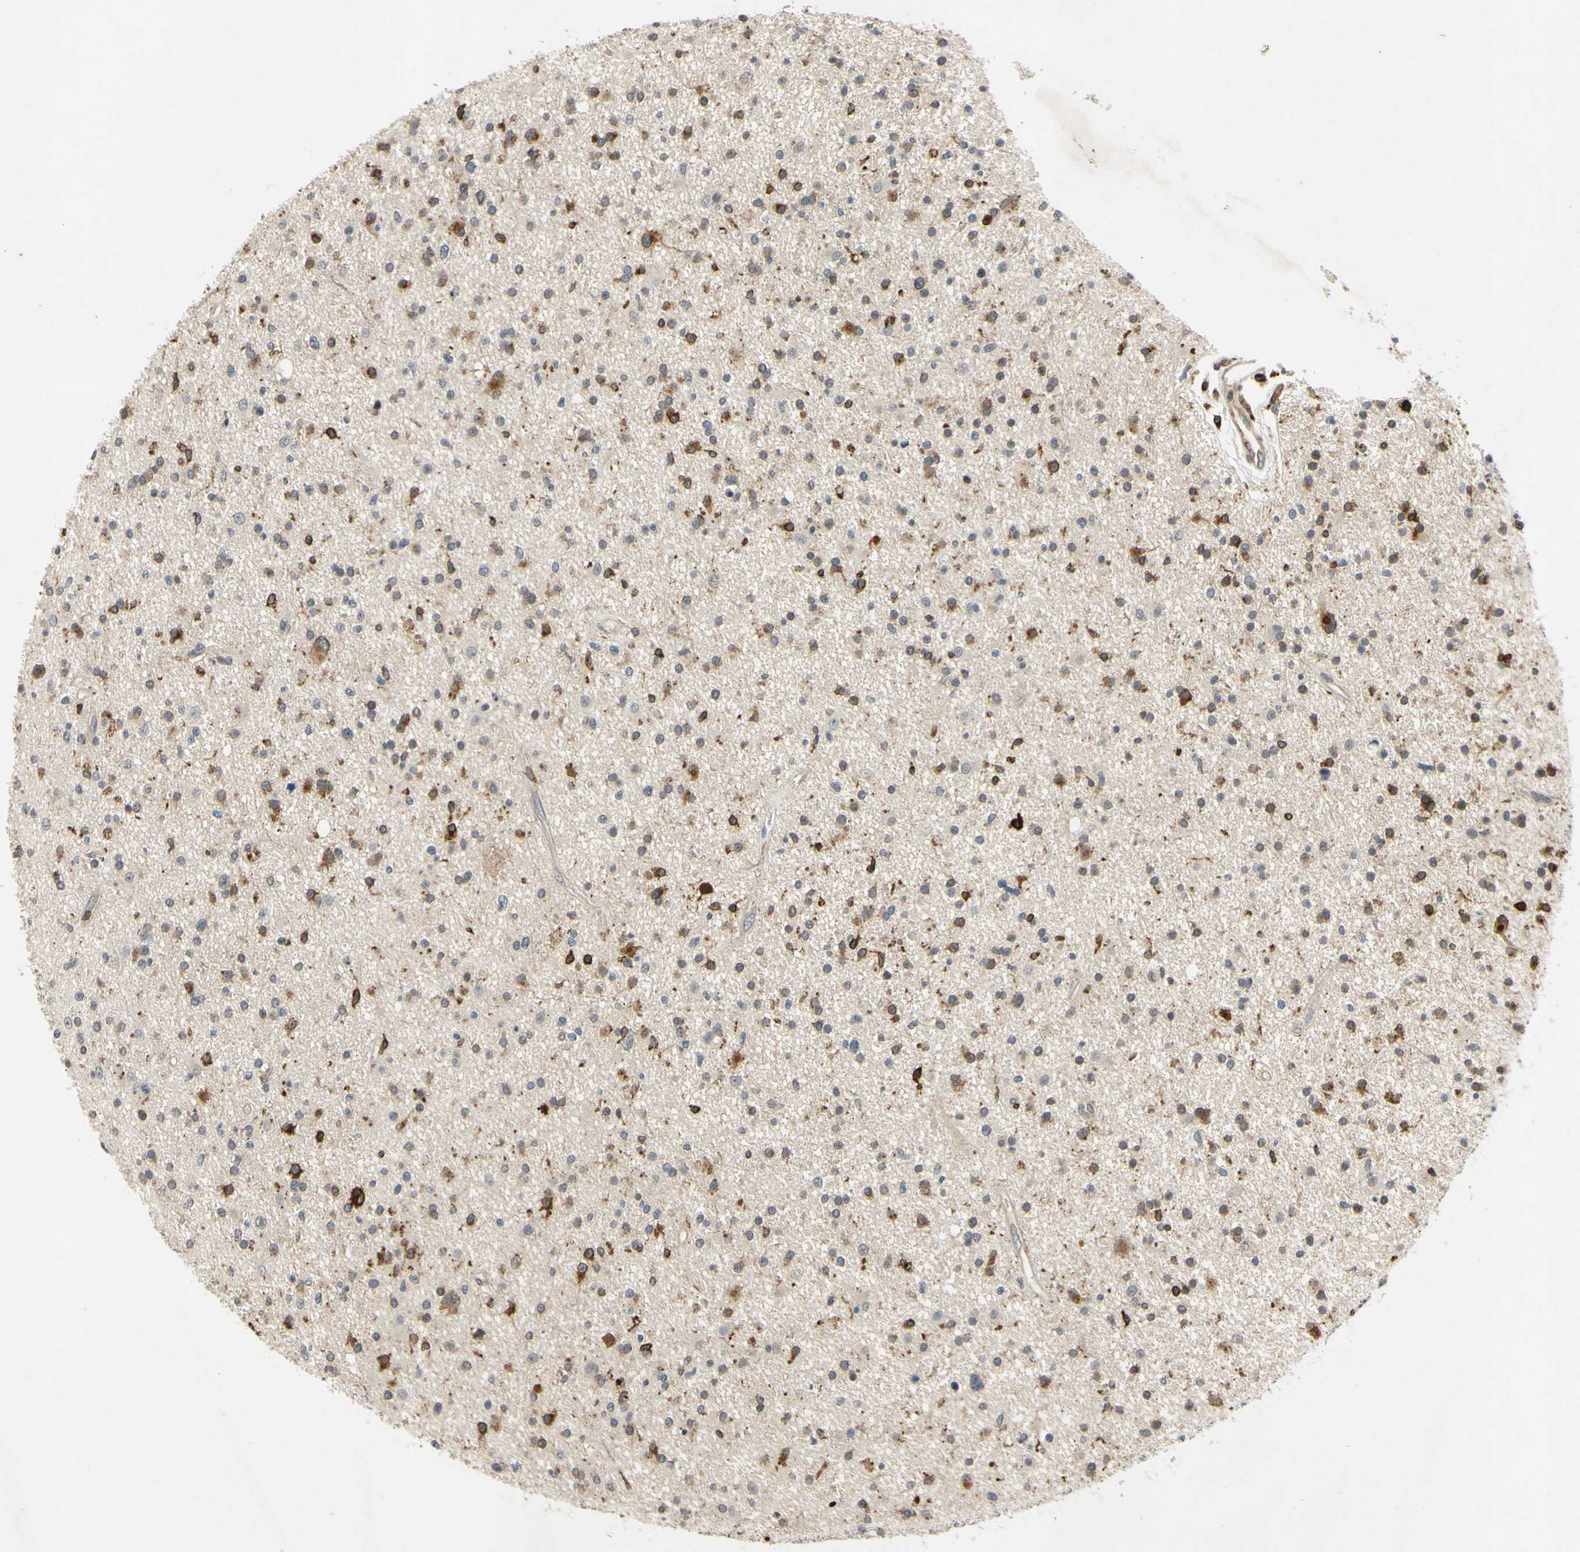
{"staining": {"intensity": "strong", "quantity": "<25%", "location": "cytoplasmic/membranous"}, "tissue": "glioma", "cell_type": "Tumor cells", "image_type": "cancer", "snomed": [{"axis": "morphology", "description": "Glioma, malignant, High grade"}, {"axis": "topography", "description": "Brain"}], "caption": "Malignant glioma (high-grade) was stained to show a protein in brown. There is medium levels of strong cytoplasmic/membranous staining in about <25% of tumor cells. Nuclei are stained in blue.", "gene": "PLXNA2", "patient": {"sex": "male", "age": 33}}